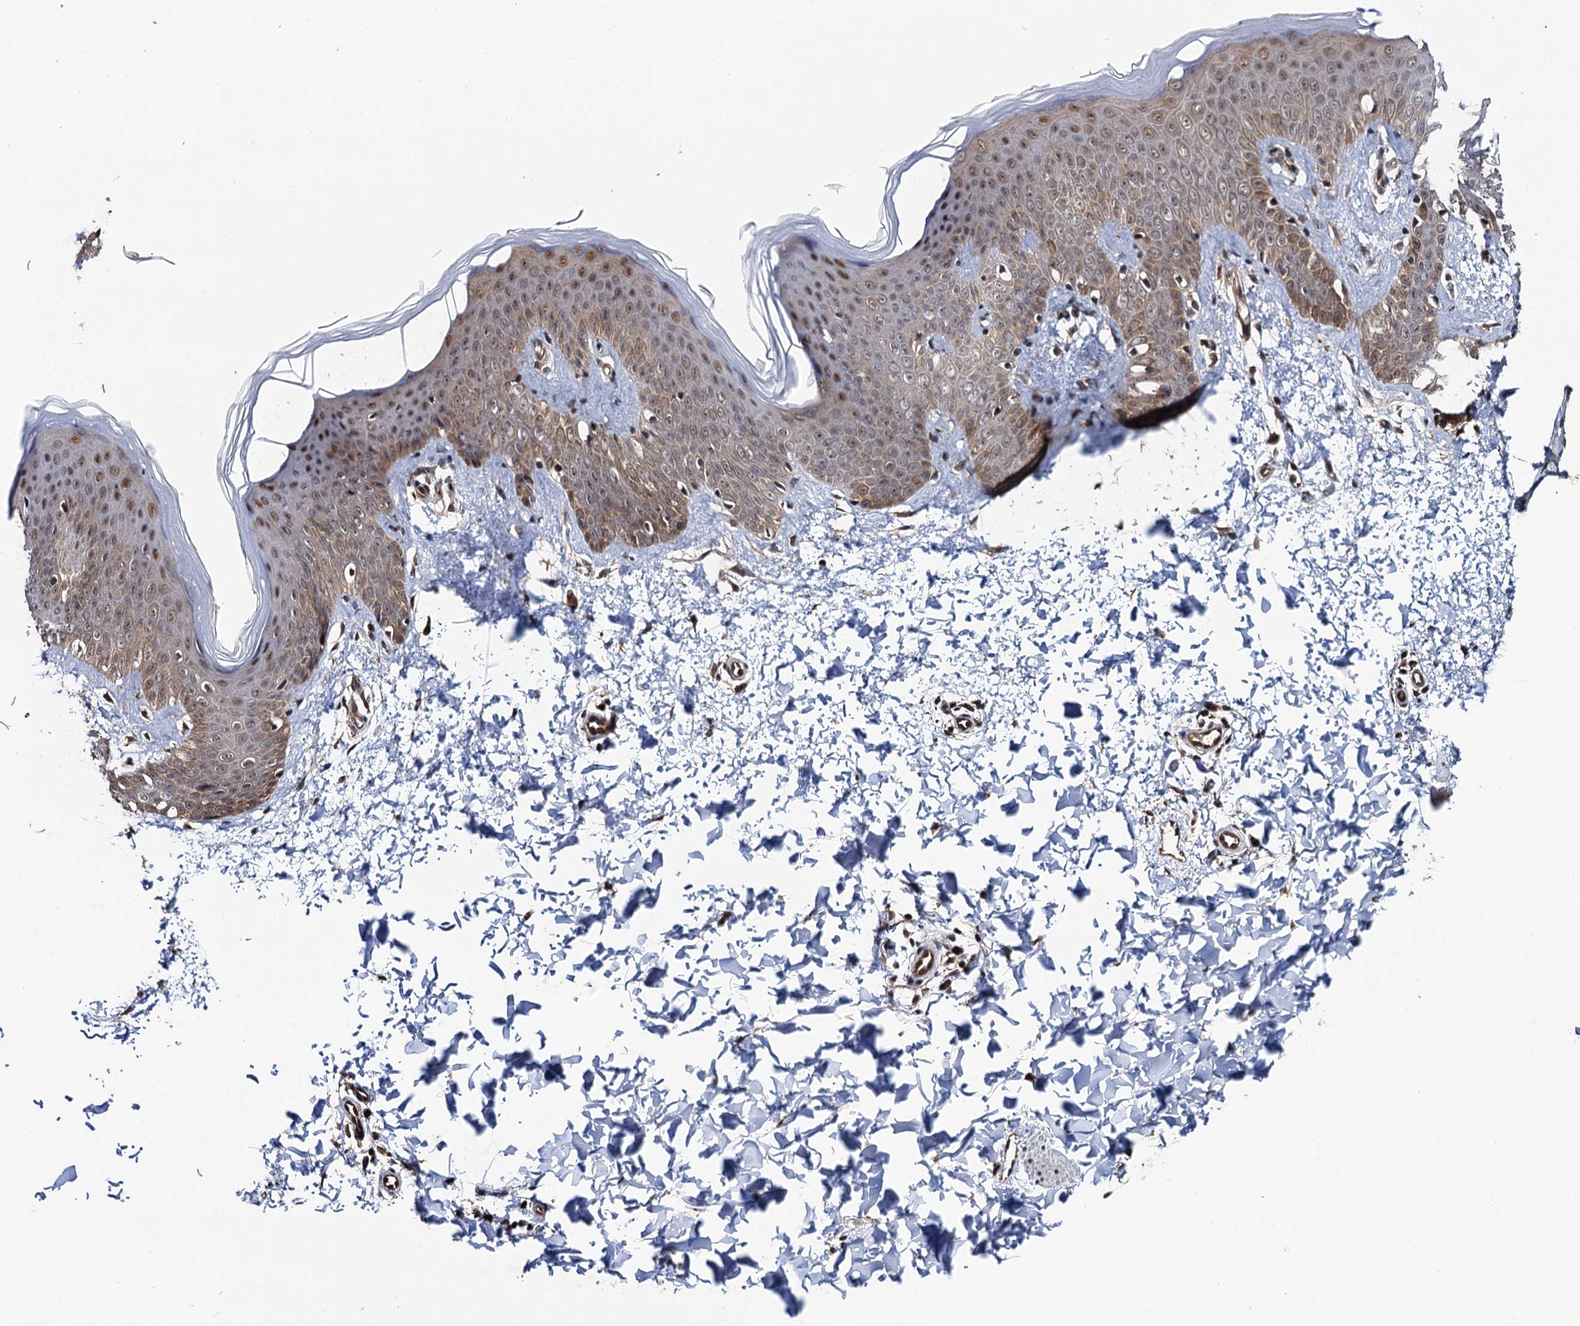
{"staining": {"intensity": "strong", "quantity": ">75%", "location": "cytoplasmic/membranous,nuclear"}, "tissue": "skin", "cell_type": "Fibroblasts", "image_type": "normal", "snomed": [{"axis": "morphology", "description": "Normal tissue, NOS"}, {"axis": "topography", "description": "Skin"}], "caption": "Immunohistochemical staining of normal human skin demonstrates high levels of strong cytoplasmic/membranous,nuclear staining in approximately >75% of fibroblasts.", "gene": "CDC23", "patient": {"sex": "male", "age": 36}}